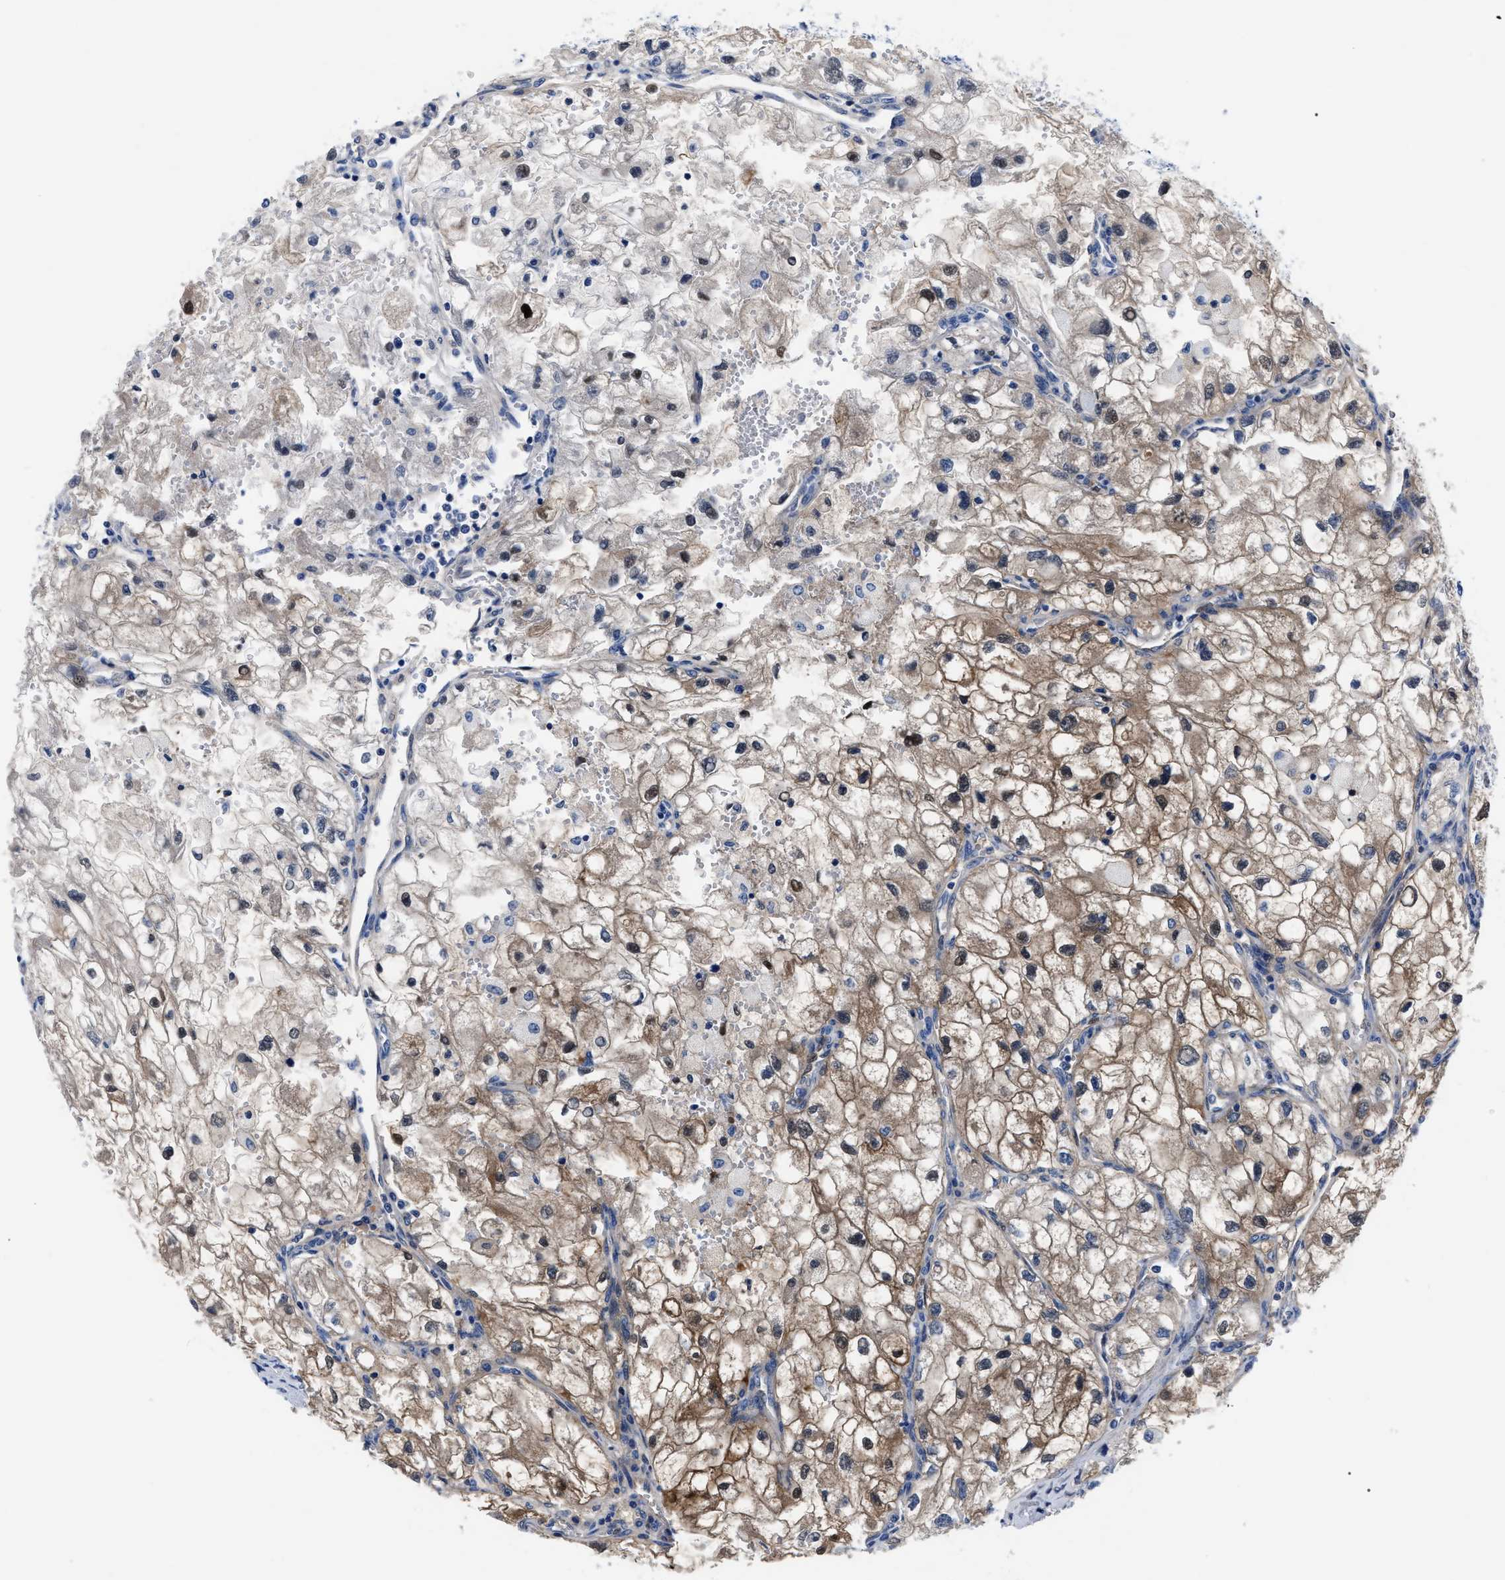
{"staining": {"intensity": "moderate", "quantity": "<25%", "location": "cytoplasmic/membranous,nuclear"}, "tissue": "renal cancer", "cell_type": "Tumor cells", "image_type": "cancer", "snomed": [{"axis": "morphology", "description": "Adenocarcinoma, NOS"}, {"axis": "topography", "description": "Kidney"}], "caption": "Immunohistochemical staining of renal cancer (adenocarcinoma) shows moderate cytoplasmic/membranous and nuclear protein positivity in about <25% of tumor cells.", "gene": "OR10G3", "patient": {"sex": "female", "age": 70}}